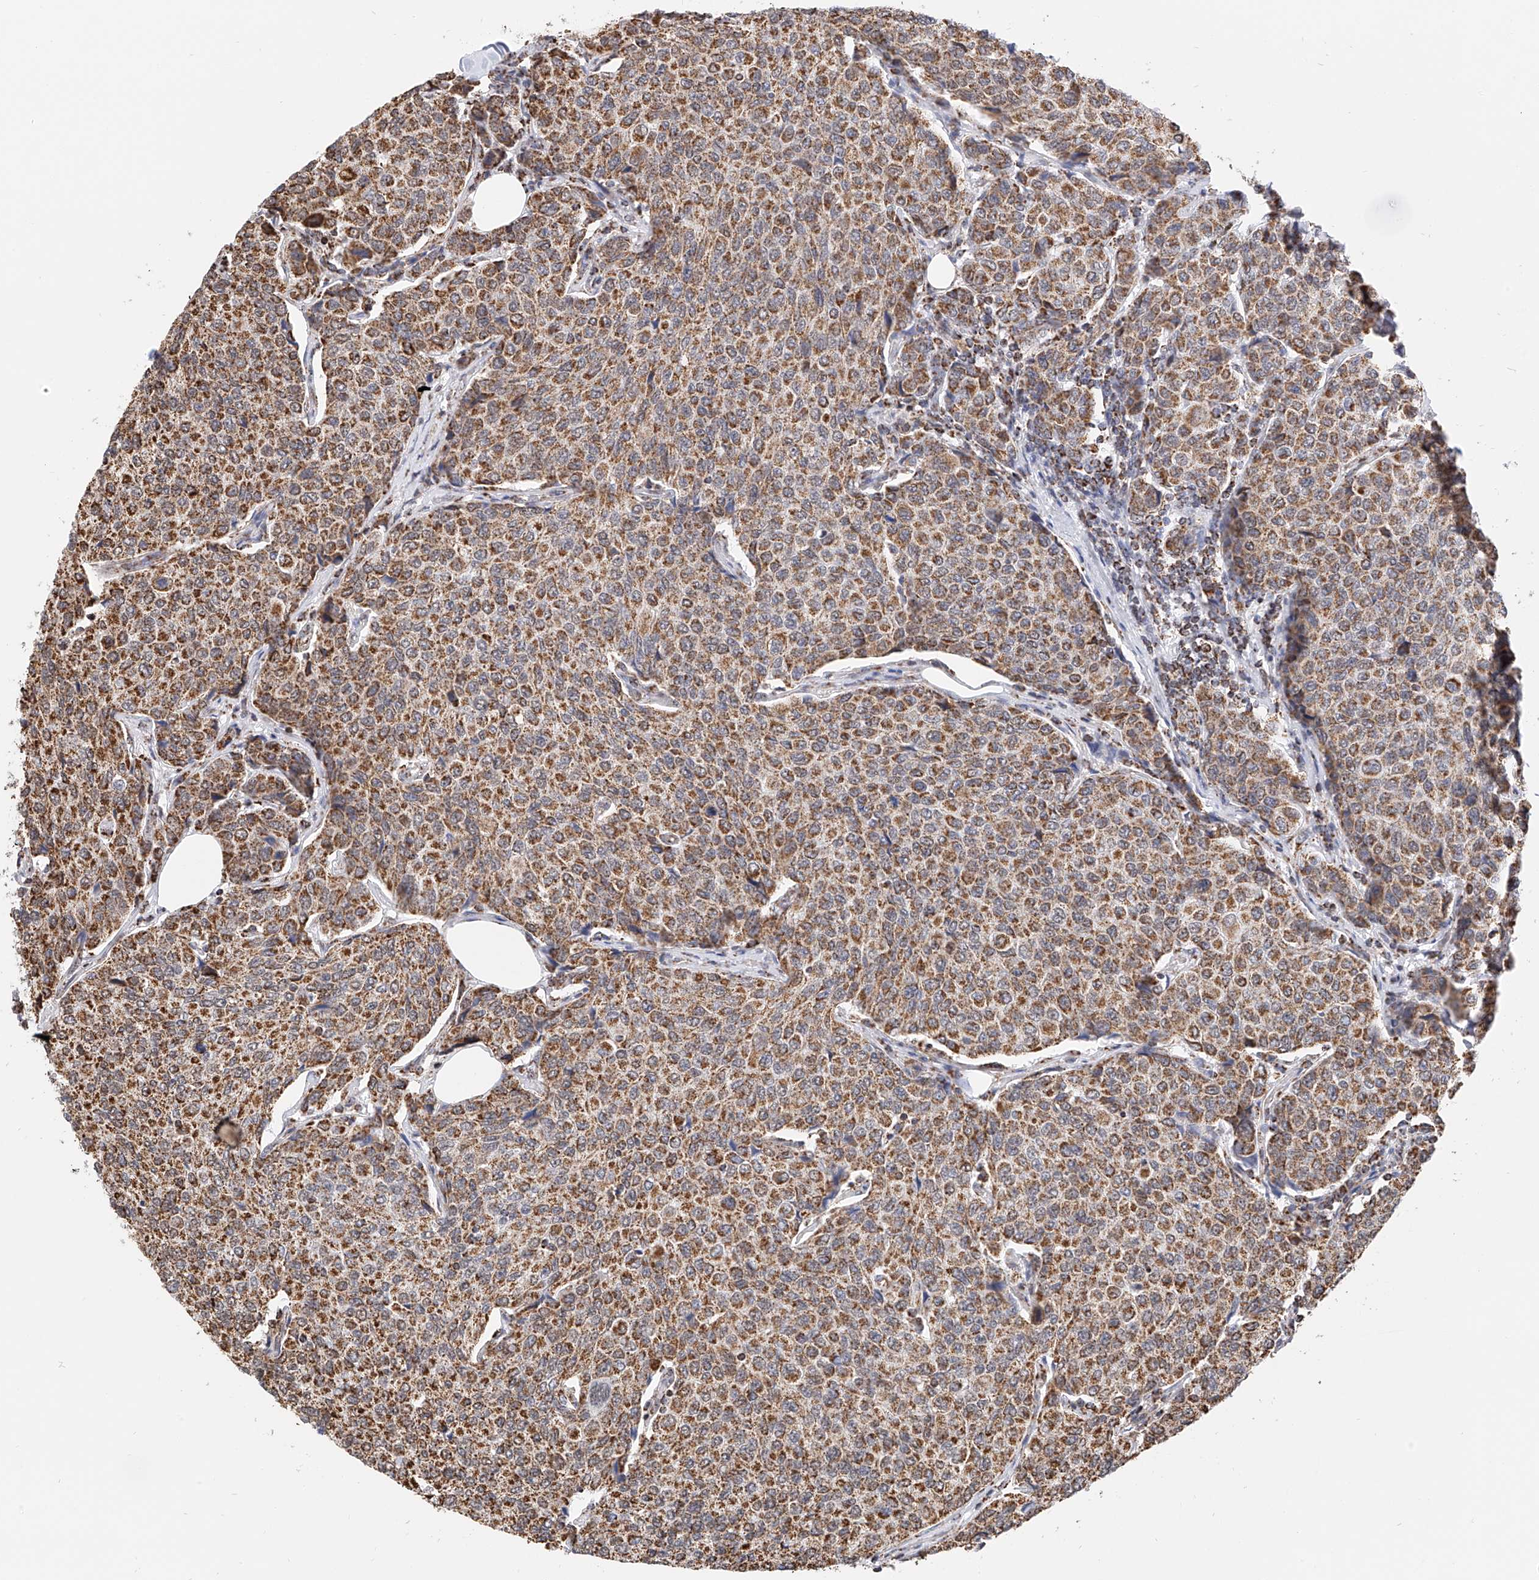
{"staining": {"intensity": "moderate", "quantity": ">75%", "location": "cytoplasmic/membranous"}, "tissue": "breast cancer", "cell_type": "Tumor cells", "image_type": "cancer", "snomed": [{"axis": "morphology", "description": "Duct carcinoma"}, {"axis": "topography", "description": "Breast"}], "caption": "Breast cancer (intraductal carcinoma) stained with a brown dye displays moderate cytoplasmic/membranous positive staining in about >75% of tumor cells.", "gene": "NALCN", "patient": {"sex": "female", "age": 55}}